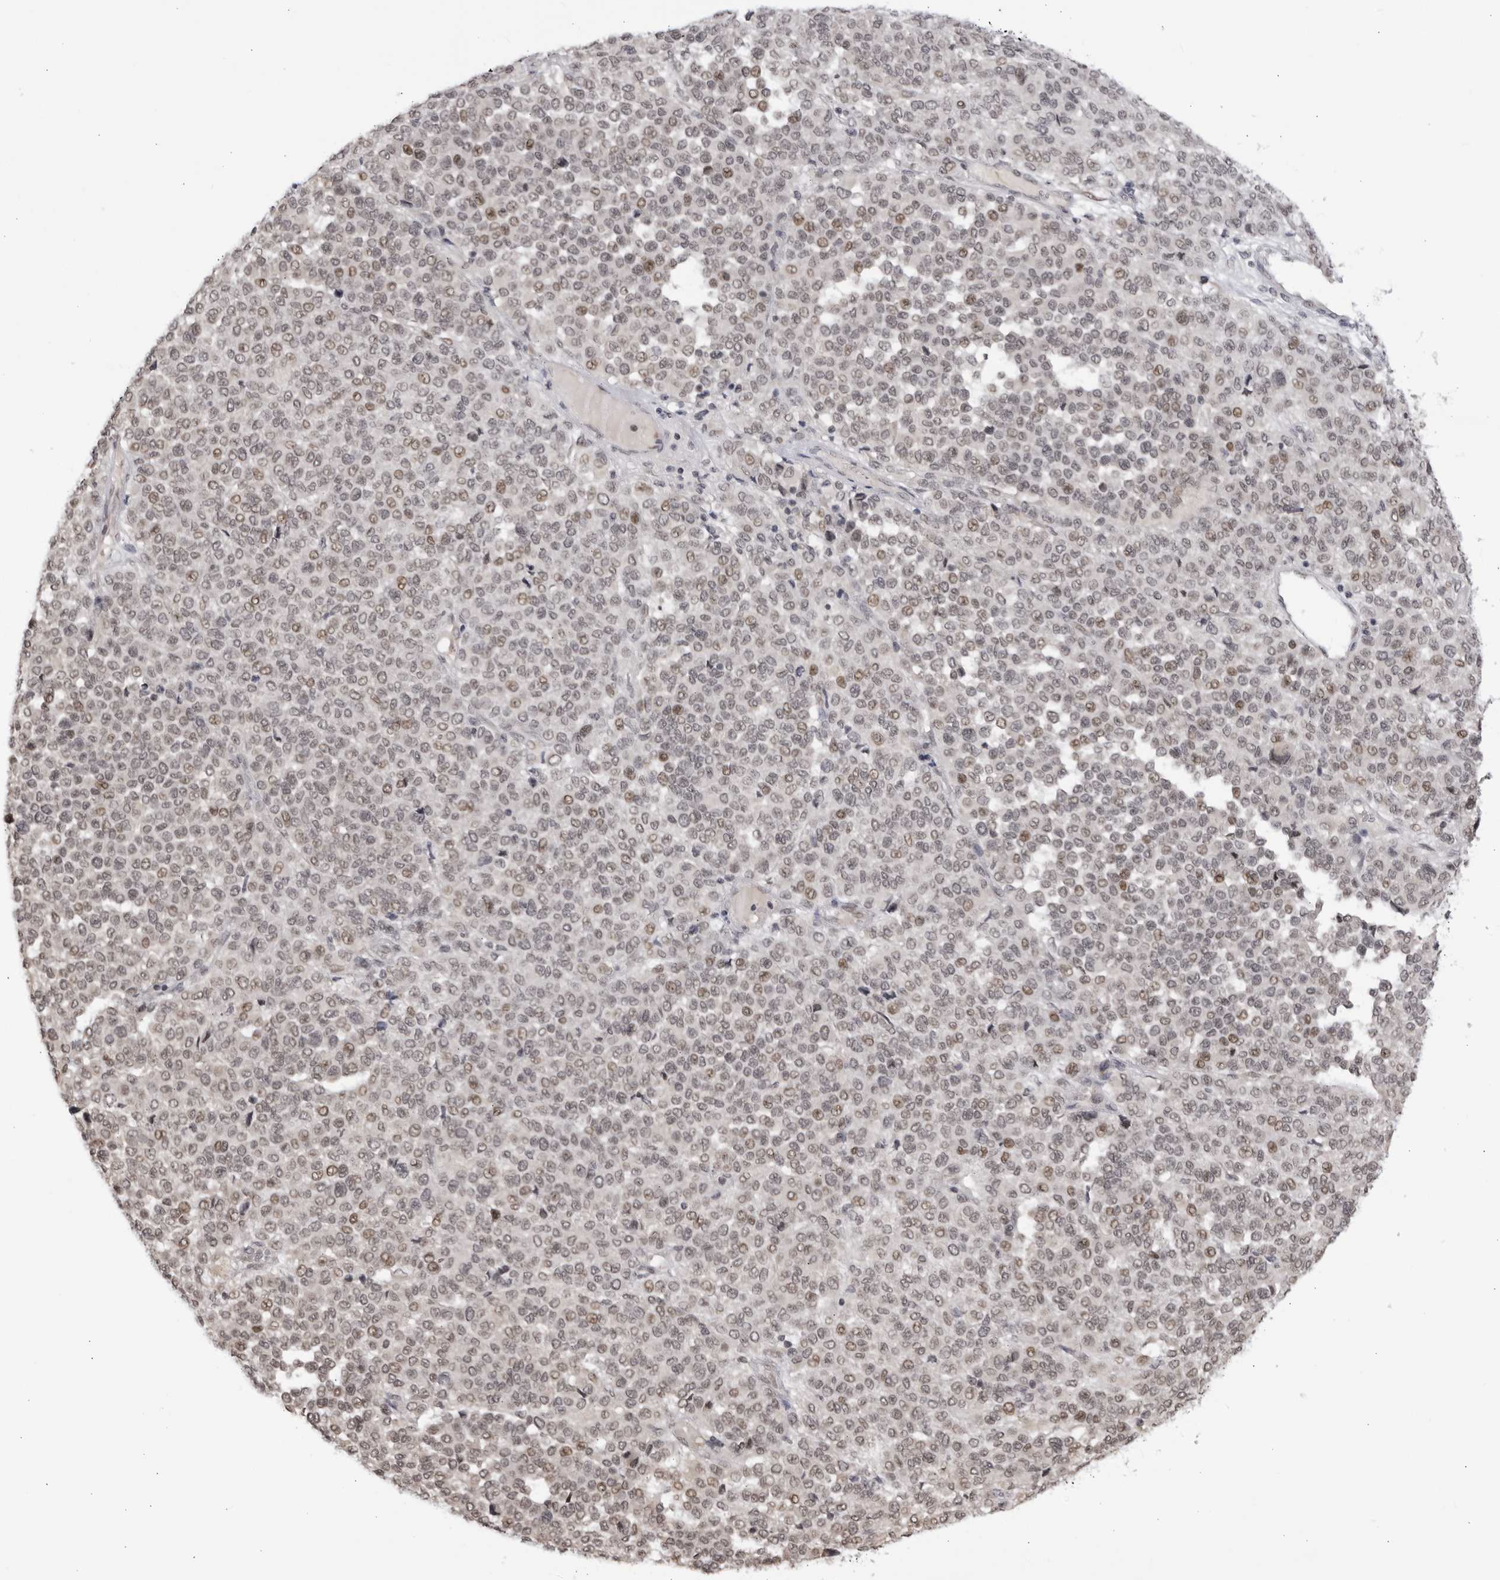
{"staining": {"intensity": "weak", "quantity": "25%-75%", "location": "nuclear"}, "tissue": "melanoma", "cell_type": "Tumor cells", "image_type": "cancer", "snomed": [{"axis": "morphology", "description": "Malignant melanoma, Metastatic site"}, {"axis": "topography", "description": "Pancreas"}], "caption": "A low amount of weak nuclear positivity is seen in approximately 25%-75% of tumor cells in malignant melanoma (metastatic site) tissue.", "gene": "RASGEF1C", "patient": {"sex": "female", "age": 30}}